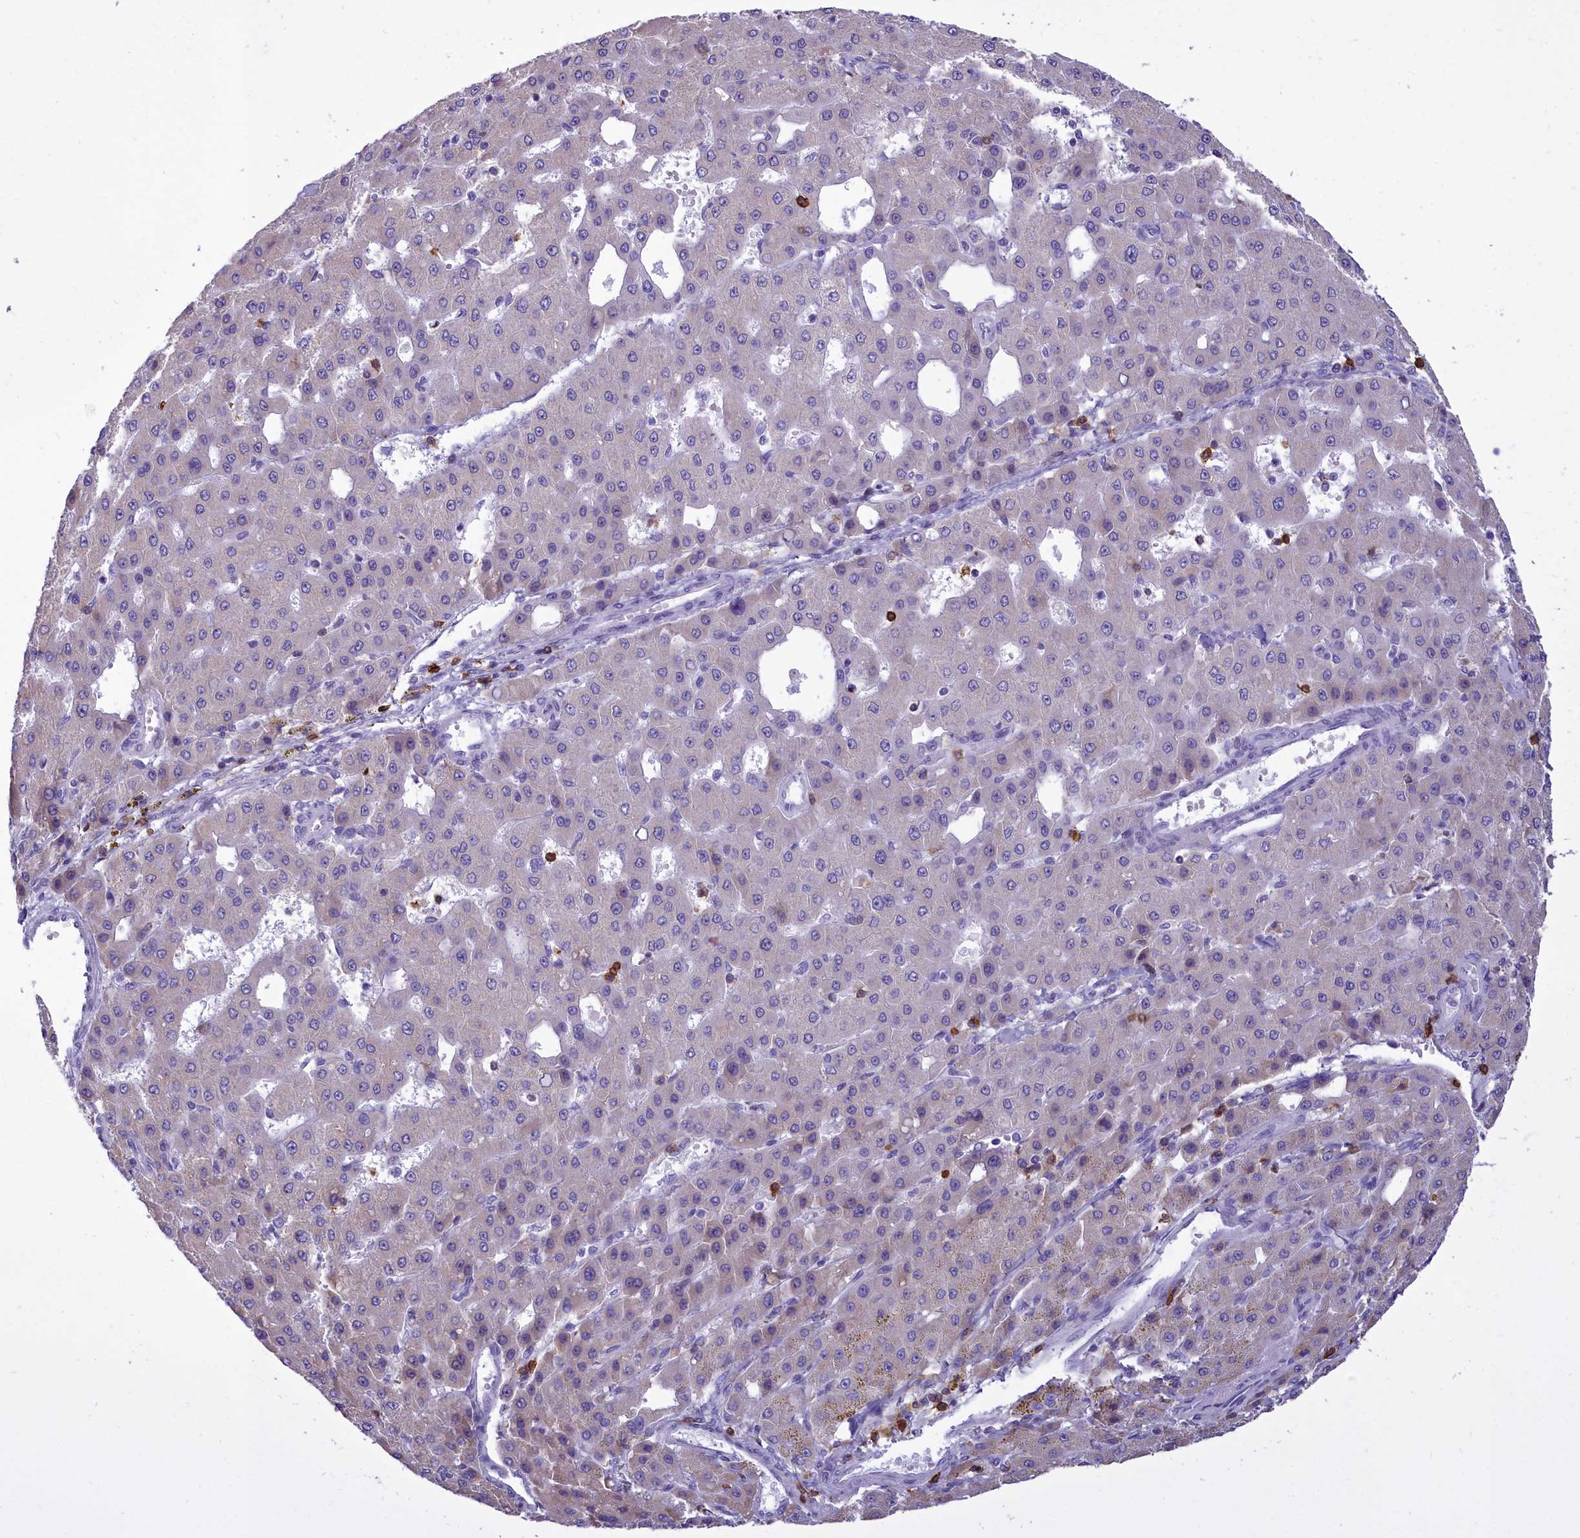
{"staining": {"intensity": "negative", "quantity": "none", "location": "none"}, "tissue": "liver cancer", "cell_type": "Tumor cells", "image_type": "cancer", "snomed": [{"axis": "morphology", "description": "Carcinoma, Hepatocellular, NOS"}, {"axis": "topography", "description": "Liver"}], "caption": "Immunohistochemical staining of liver cancer reveals no significant expression in tumor cells. The staining is performed using DAB (3,3'-diaminobenzidine) brown chromogen with nuclei counter-stained in using hematoxylin.", "gene": "CD5", "patient": {"sex": "male", "age": 47}}